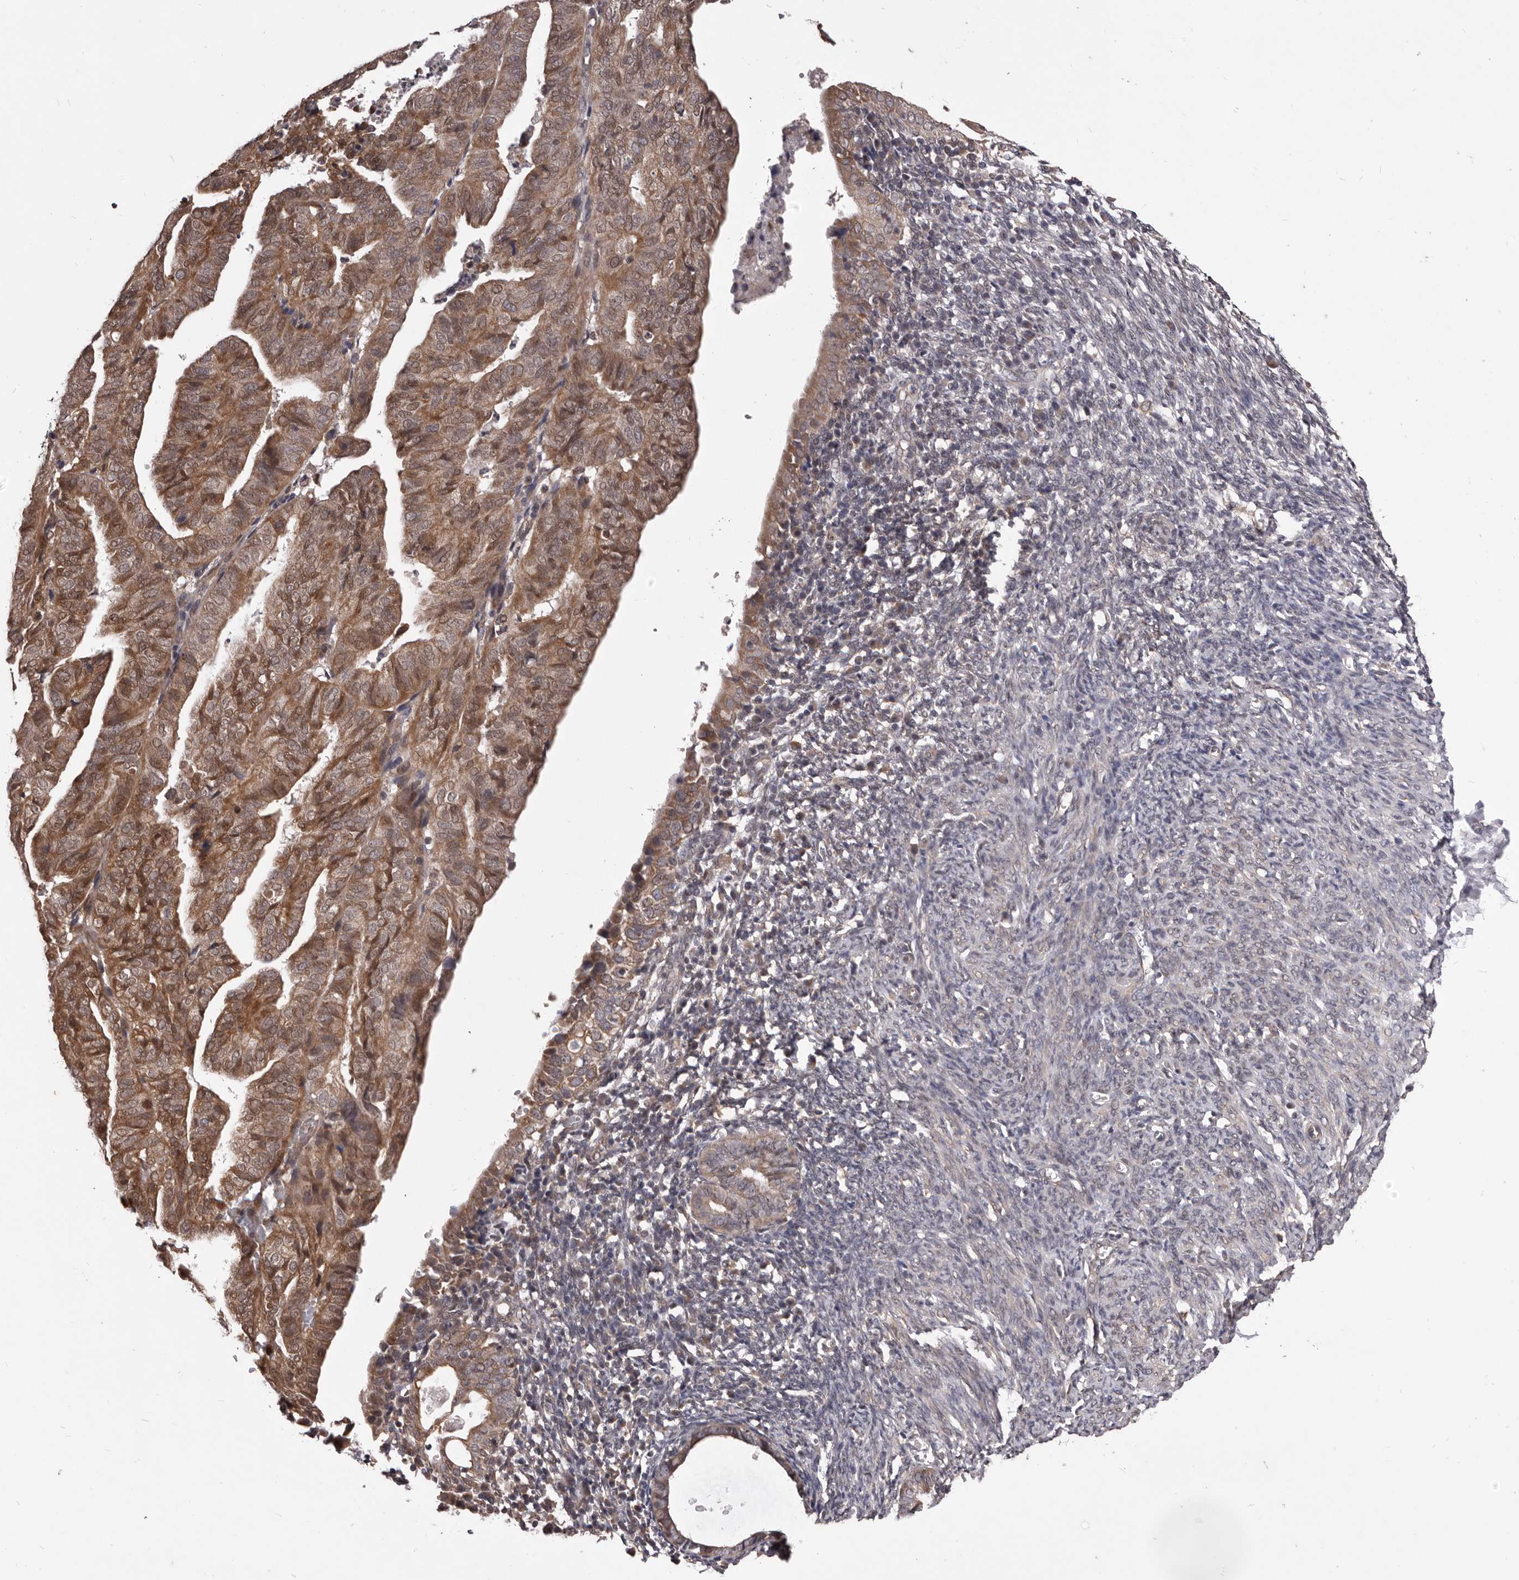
{"staining": {"intensity": "moderate", "quantity": ">75%", "location": "cytoplasmic/membranous"}, "tissue": "endometrial cancer", "cell_type": "Tumor cells", "image_type": "cancer", "snomed": [{"axis": "morphology", "description": "Adenocarcinoma, NOS"}, {"axis": "topography", "description": "Uterus"}], "caption": "Immunohistochemical staining of human endometrial cancer displays medium levels of moderate cytoplasmic/membranous protein positivity in approximately >75% of tumor cells.", "gene": "CELF3", "patient": {"sex": "female", "age": 77}}